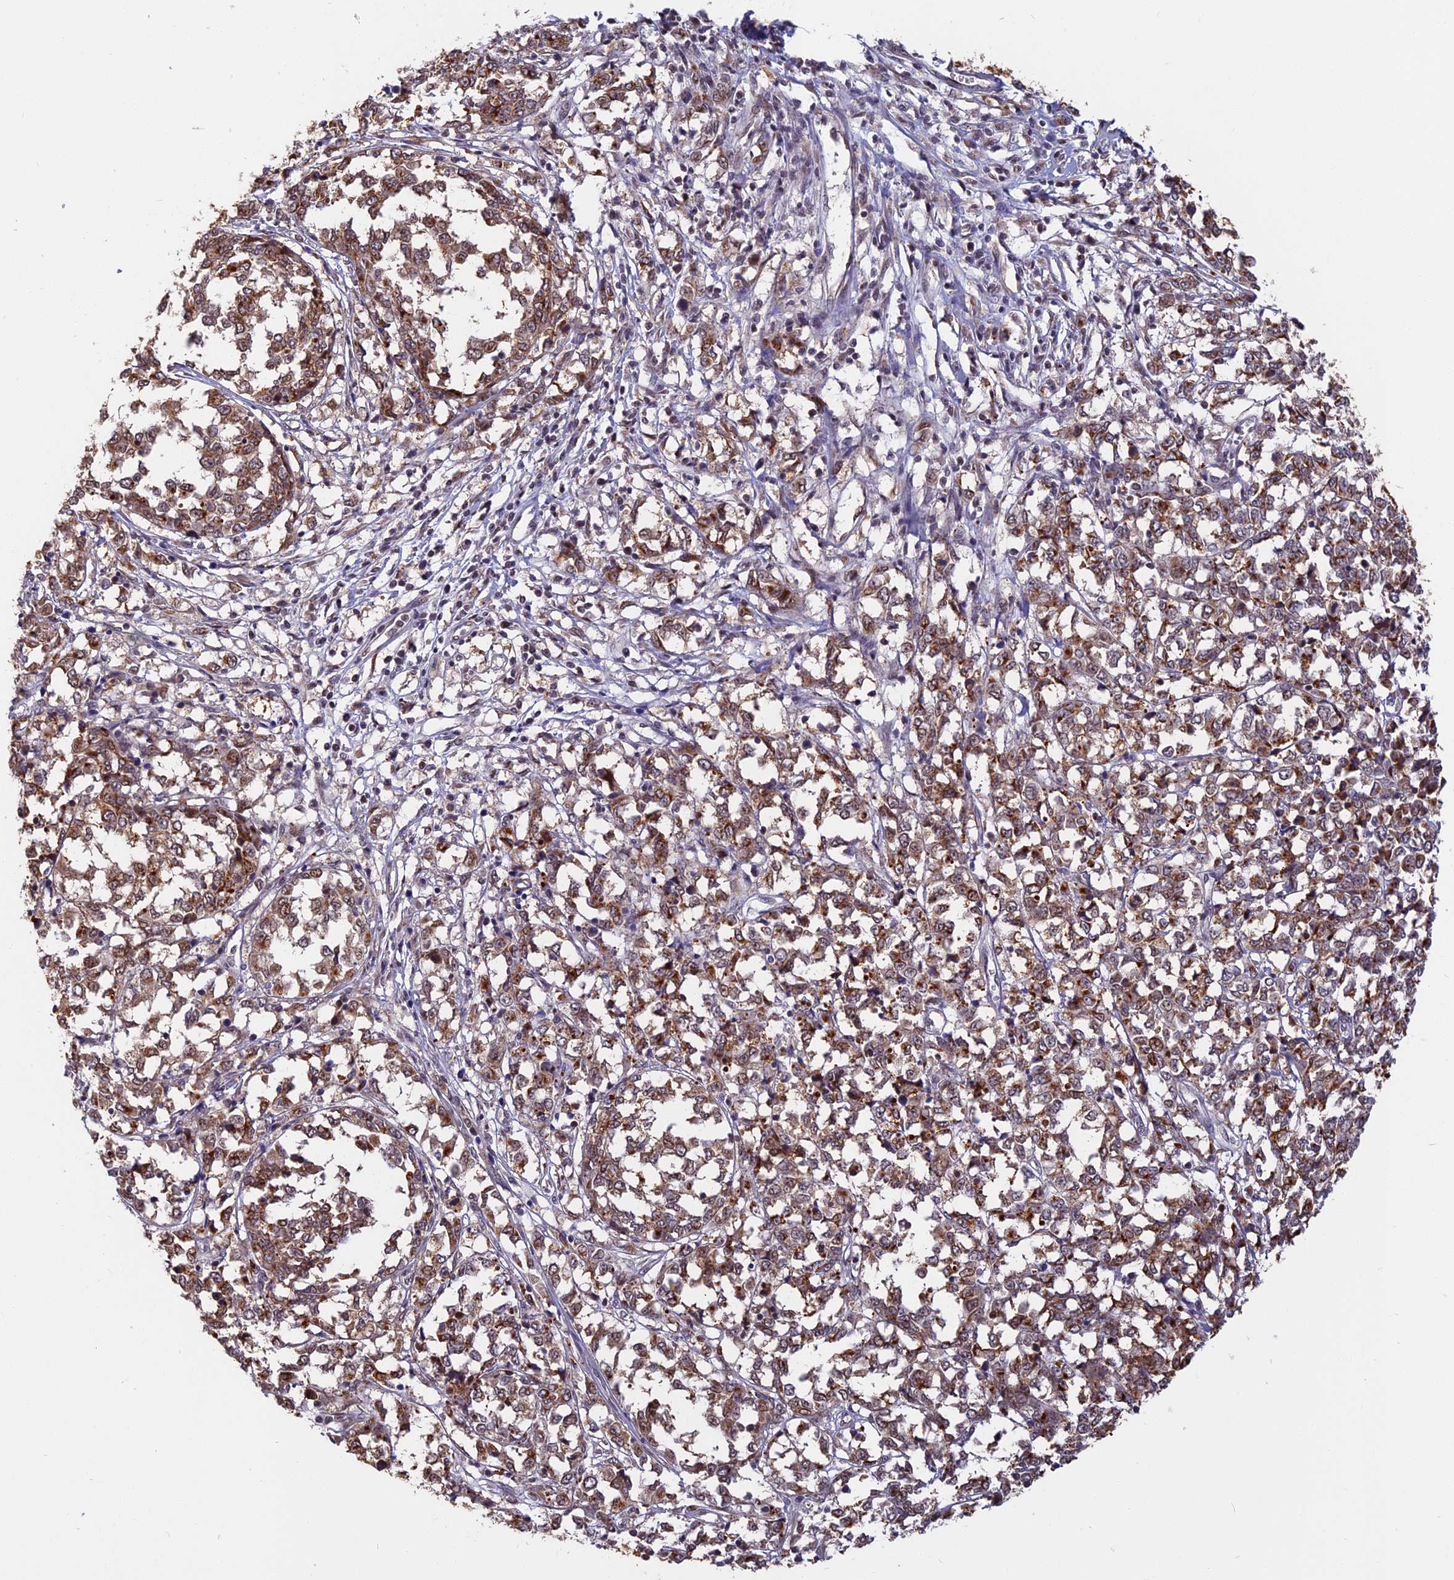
{"staining": {"intensity": "moderate", "quantity": ">75%", "location": "cytoplasmic/membranous"}, "tissue": "melanoma", "cell_type": "Tumor cells", "image_type": "cancer", "snomed": [{"axis": "morphology", "description": "Malignant melanoma, NOS"}, {"axis": "topography", "description": "Skin"}], "caption": "Brown immunohistochemical staining in human melanoma exhibits moderate cytoplasmic/membranous staining in approximately >75% of tumor cells.", "gene": "CCDC113", "patient": {"sex": "female", "age": 72}}